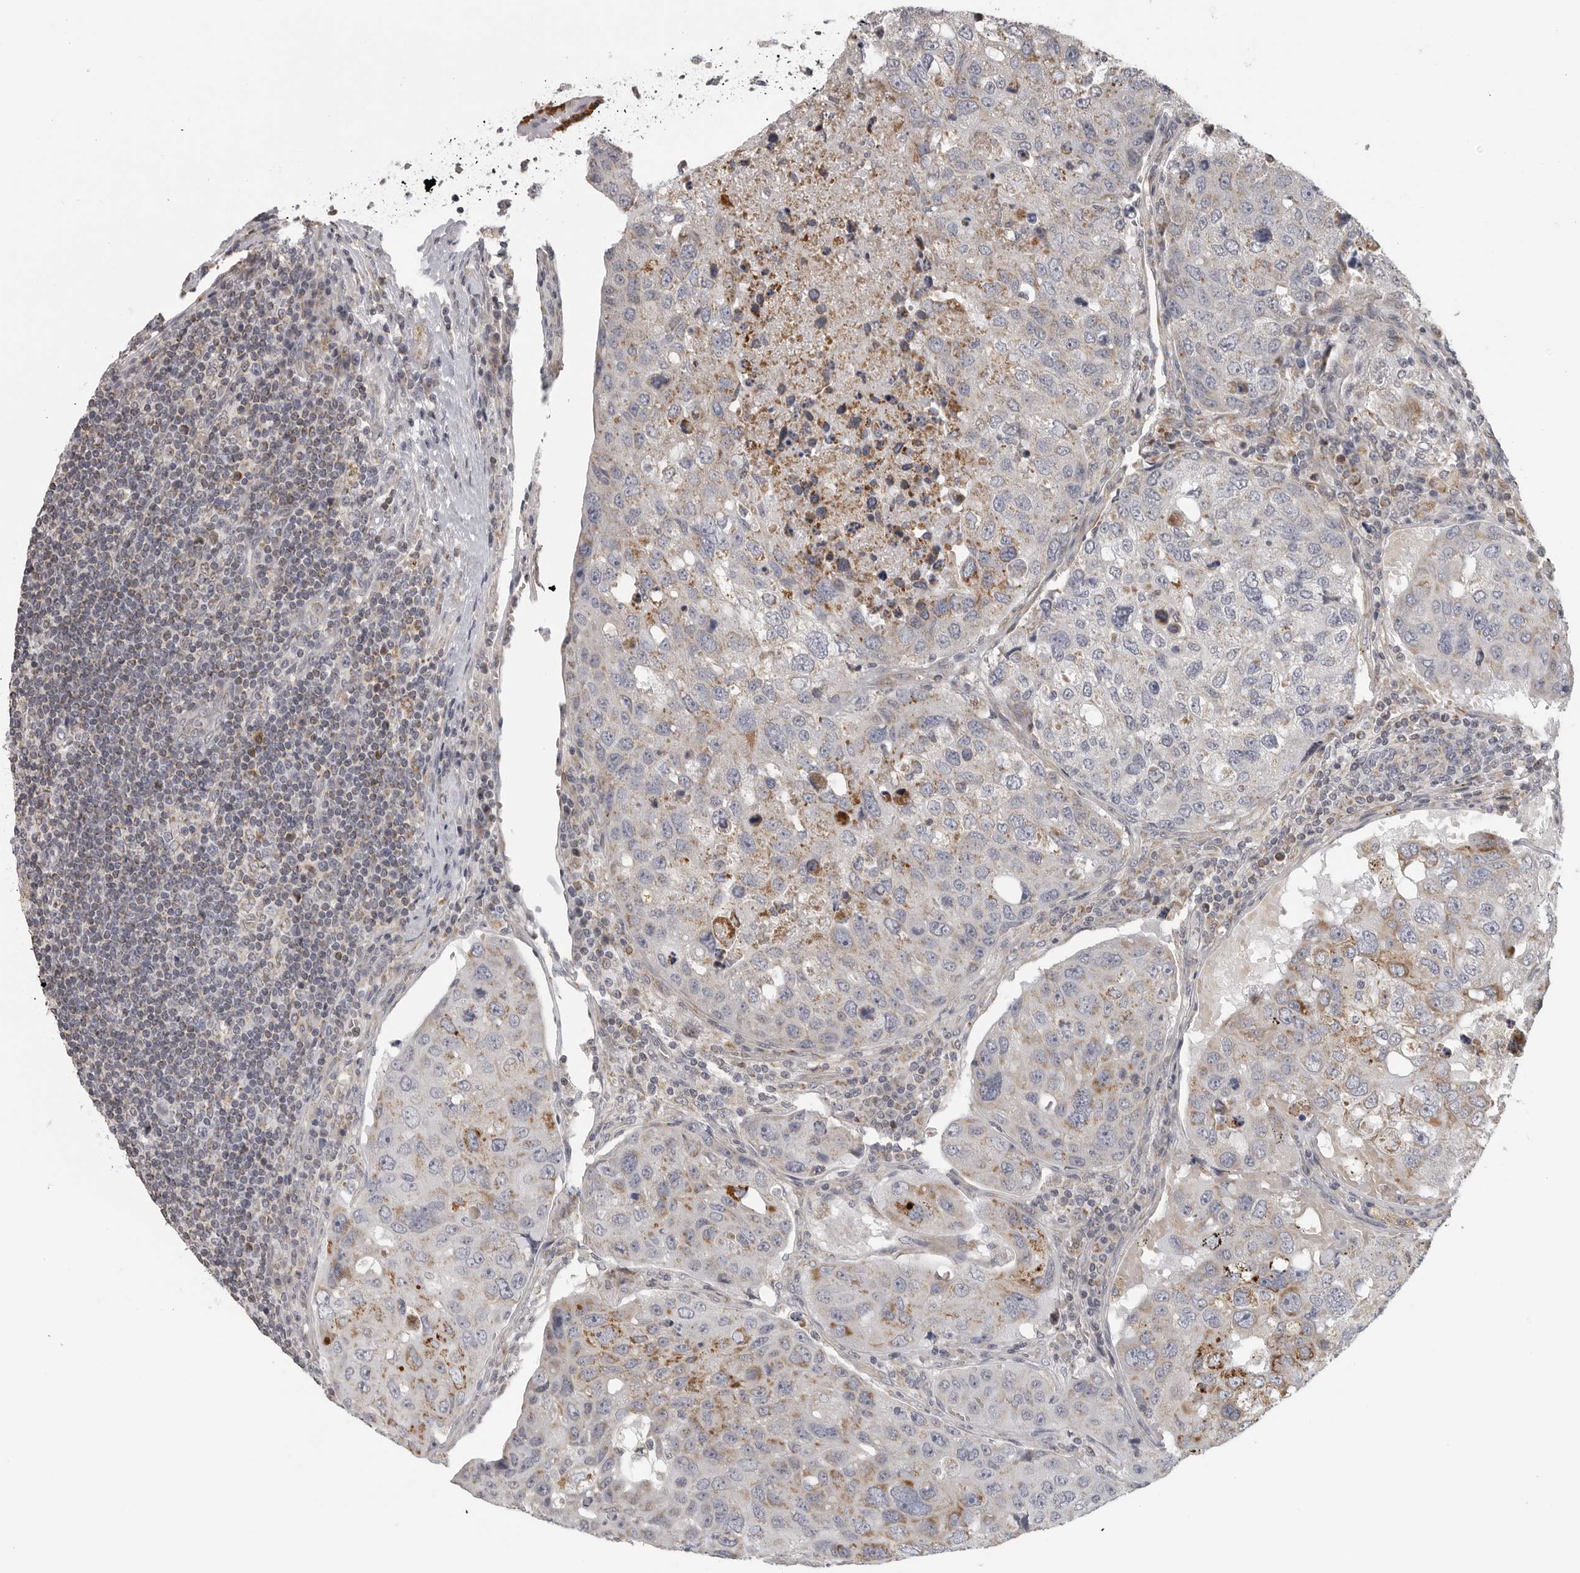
{"staining": {"intensity": "moderate", "quantity": "<25%", "location": "cytoplasmic/membranous"}, "tissue": "urothelial cancer", "cell_type": "Tumor cells", "image_type": "cancer", "snomed": [{"axis": "morphology", "description": "Urothelial carcinoma, High grade"}, {"axis": "topography", "description": "Lymph node"}, {"axis": "topography", "description": "Urinary bladder"}], "caption": "Immunohistochemical staining of high-grade urothelial carcinoma demonstrates low levels of moderate cytoplasmic/membranous expression in approximately <25% of tumor cells.", "gene": "RXFP3", "patient": {"sex": "male", "age": 51}}